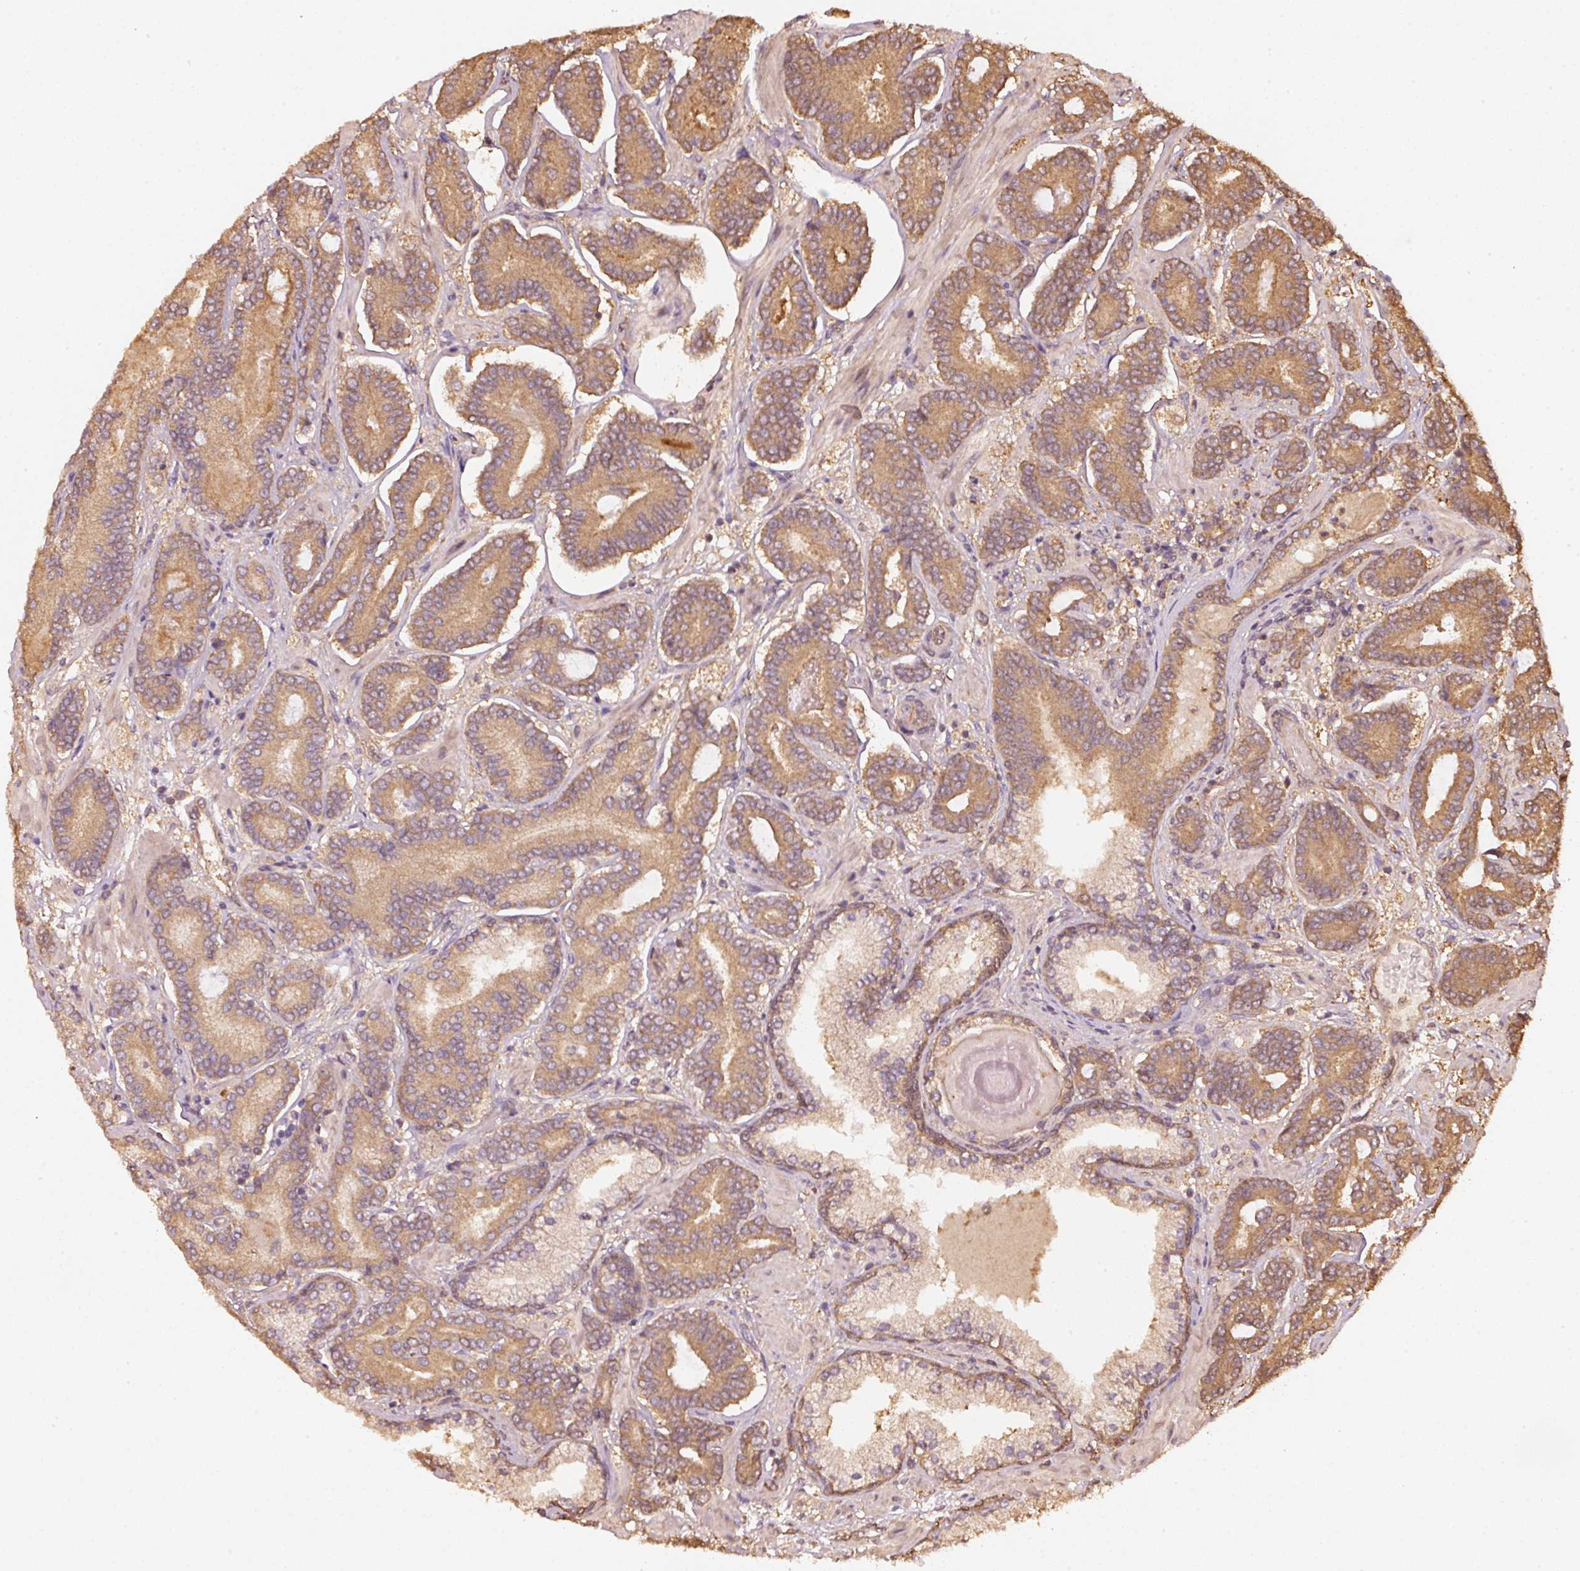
{"staining": {"intensity": "moderate", "quantity": ">75%", "location": "cytoplasmic/membranous"}, "tissue": "prostate cancer", "cell_type": "Tumor cells", "image_type": "cancer", "snomed": [{"axis": "morphology", "description": "Adenocarcinoma, Low grade"}, {"axis": "topography", "description": "Prostate and seminal vesicle, NOS"}], "caption": "Immunohistochemical staining of prostate cancer (adenocarcinoma (low-grade)) displays moderate cytoplasmic/membranous protein positivity in approximately >75% of tumor cells.", "gene": "STAU1", "patient": {"sex": "male", "age": 61}}